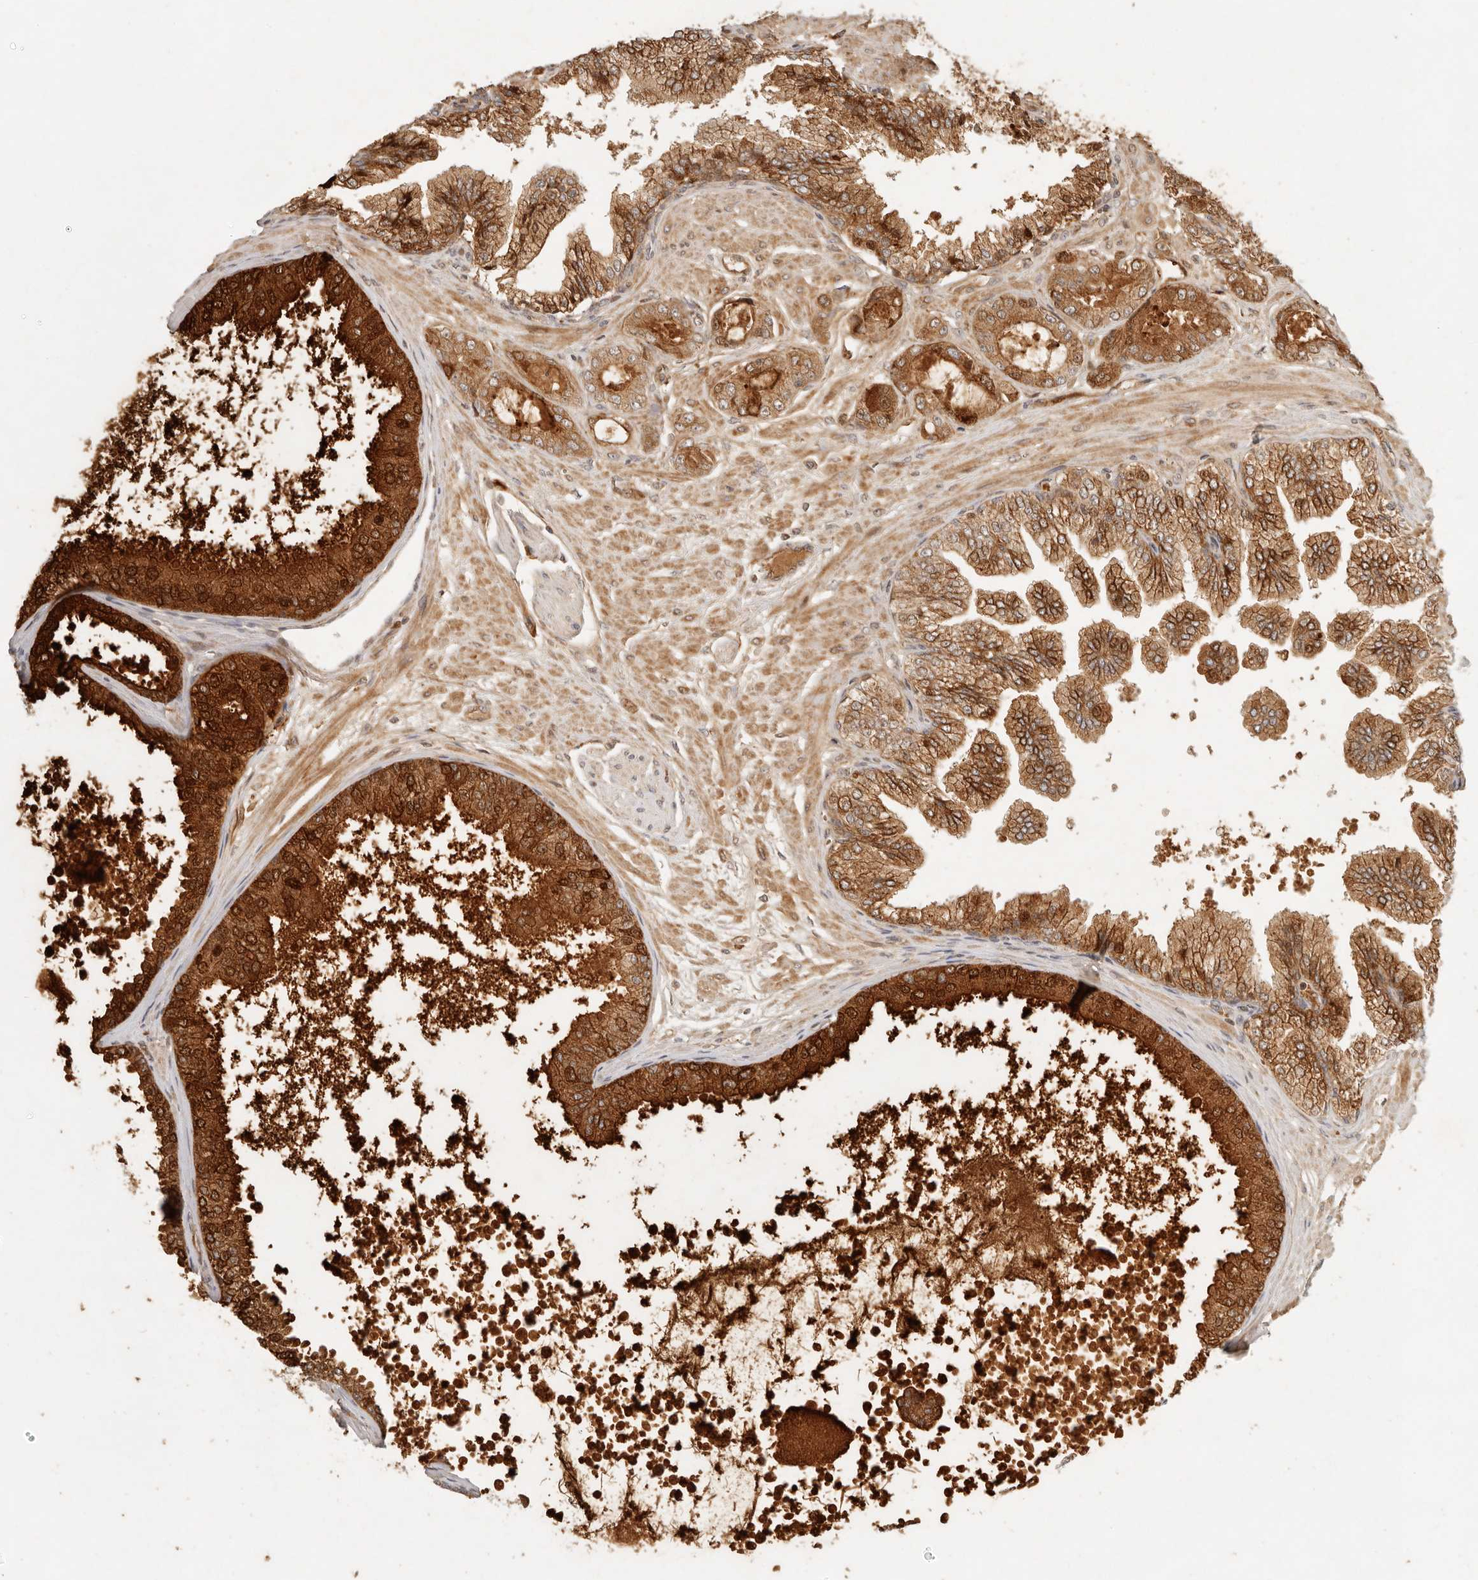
{"staining": {"intensity": "strong", "quantity": ">75%", "location": "cytoplasmic/membranous,nuclear"}, "tissue": "prostate cancer", "cell_type": "Tumor cells", "image_type": "cancer", "snomed": [{"axis": "morphology", "description": "Adenocarcinoma, Low grade"}, {"axis": "topography", "description": "Prostate"}], "caption": "Approximately >75% of tumor cells in human prostate low-grade adenocarcinoma reveal strong cytoplasmic/membranous and nuclear protein expression as visualized by brown immunohistochemical staining.", "gene": "KLHL38", "patient": {"sex": "male", "age": 63}}